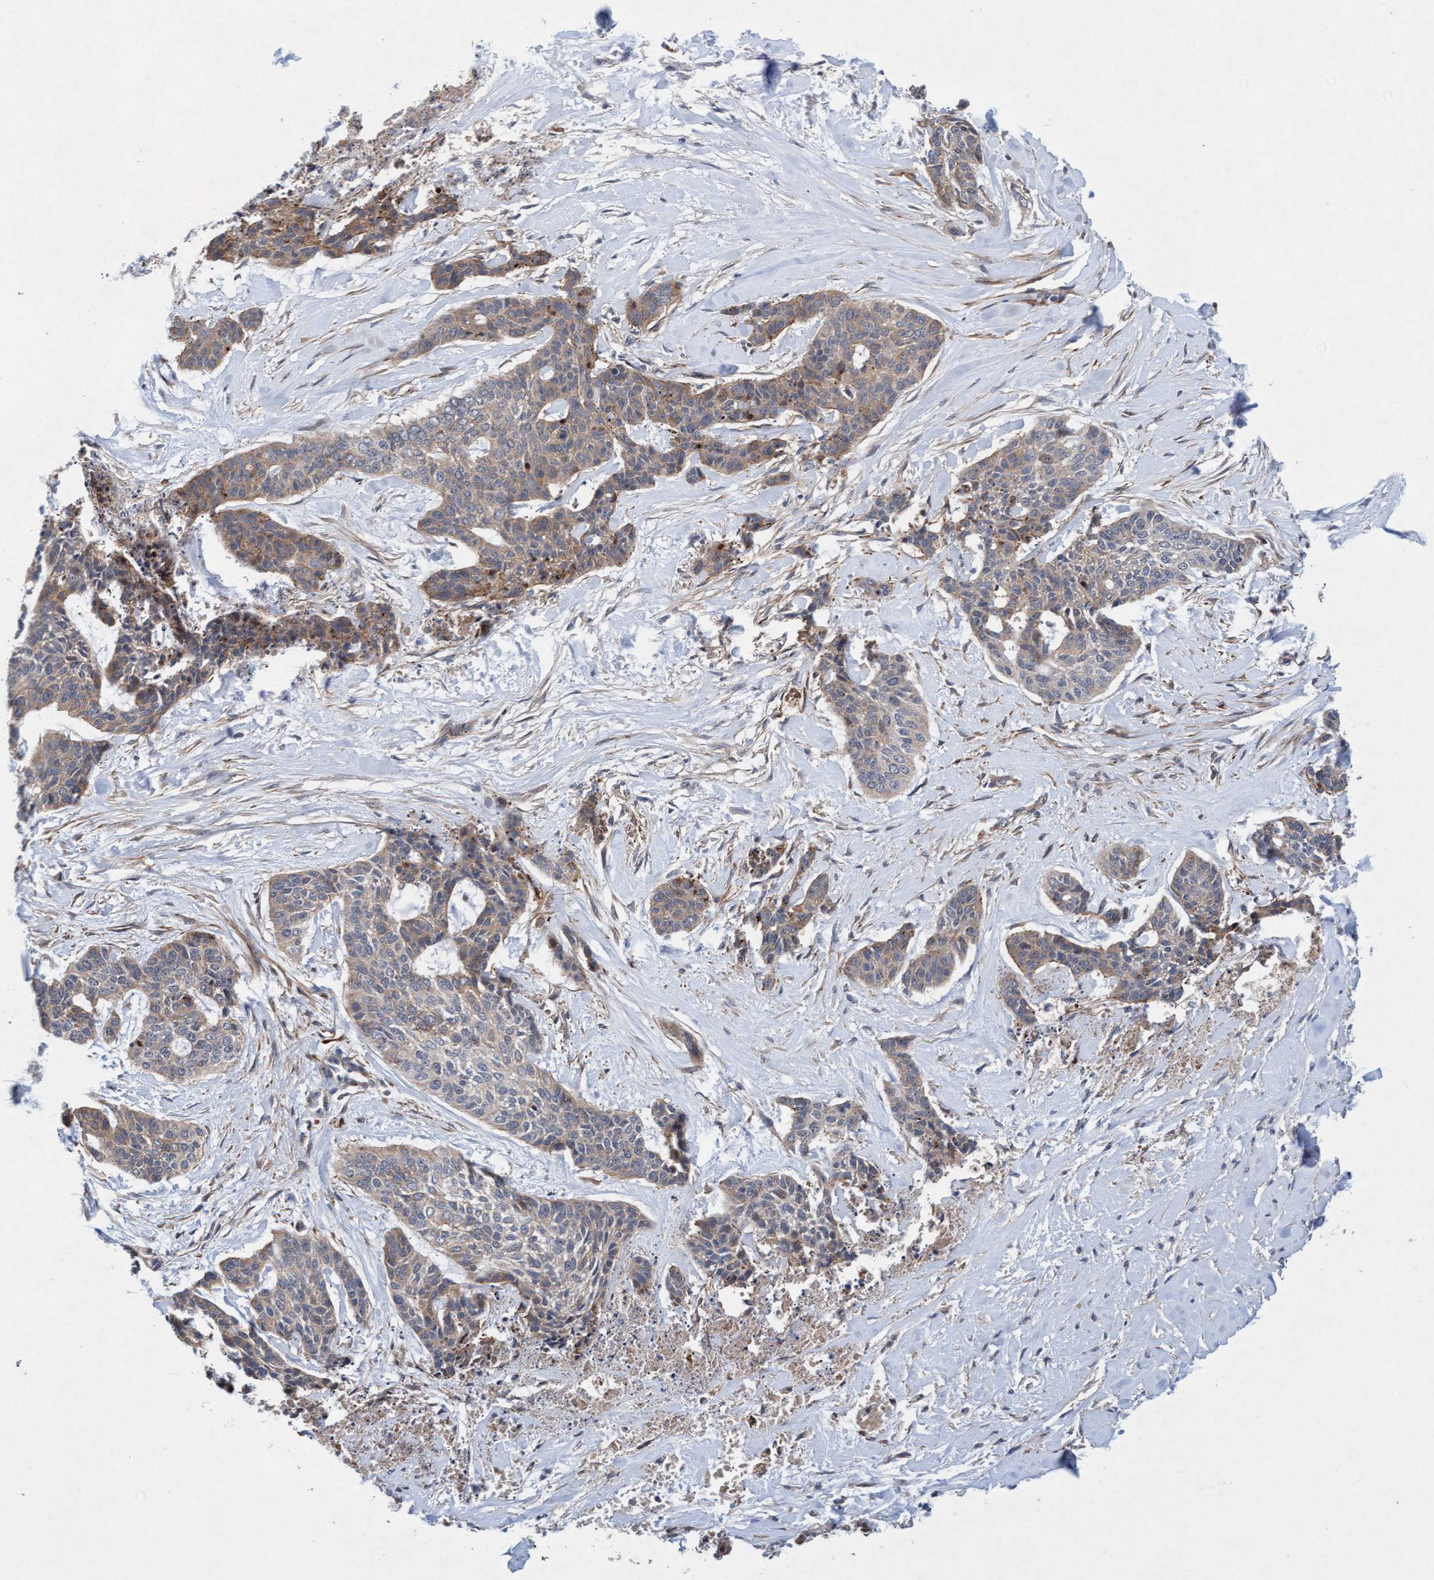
{"staining": {"intensity": "weak", "quantity": ">75%", "location": "cytoplasmic/membranous"}, "tissue": "skin cancer", "cell_type": "Tumor cells", "image_type": "cancer", "snomed": [{"axis": "morphology", "description": "Basal cell carcinoma"}, {"axis": "topography", "description": "Skin"}], "caption": "About >75% of tumor cells in skin cancer (basal cell carcinoma) show weak cytoplasmic/membranous protein staining as visualized by brown immunohistochemical staining.", "gene": "TMEM70", "patient": {"sex": "female", "age": 64}}